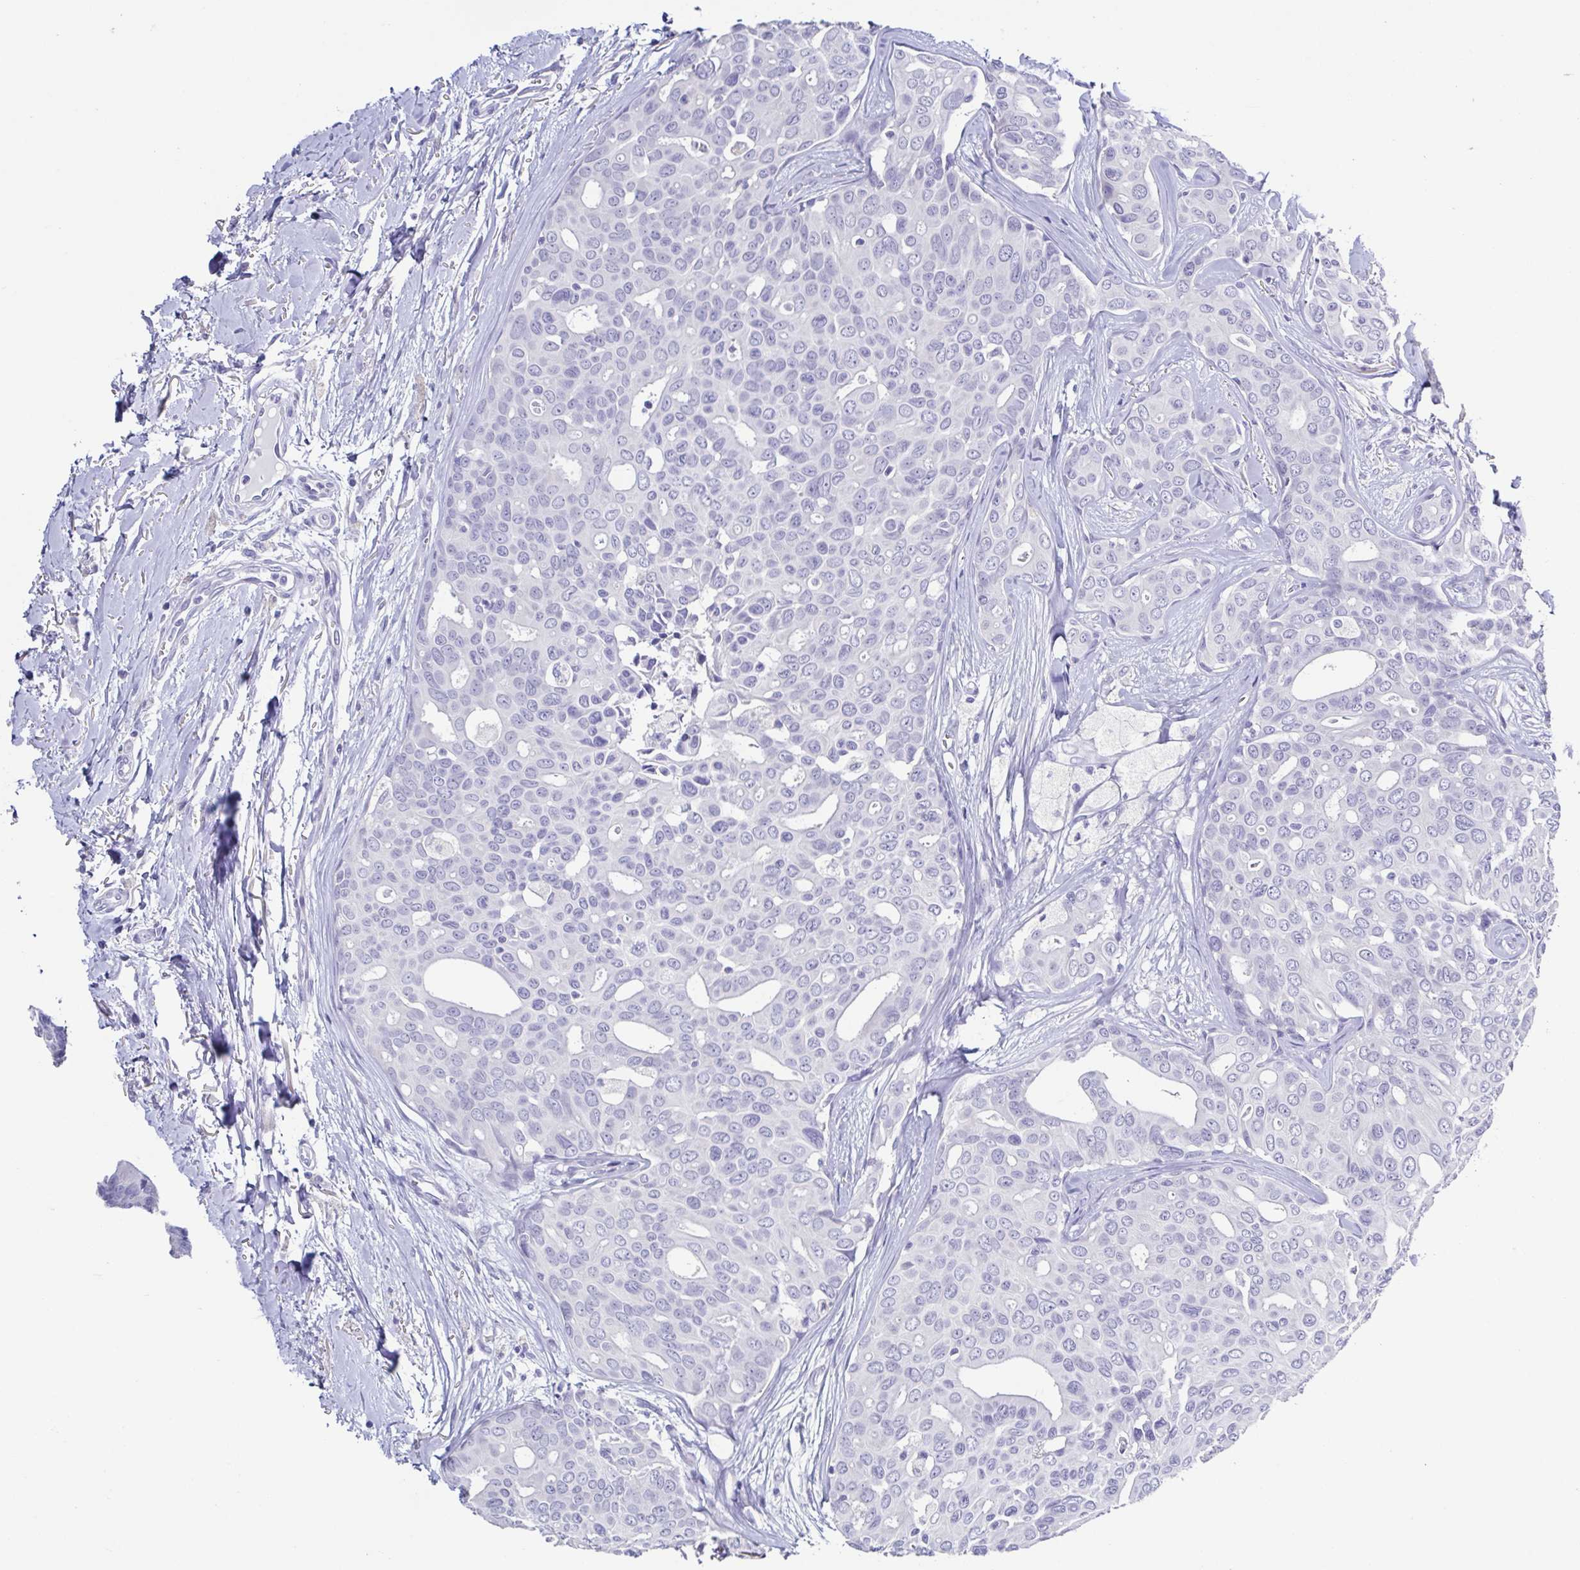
{"staining": {"intensity": "negative", "quantity": "none", "location": "none"}, "tissue": "breast cancer", "cell_type": "Tumor cells", "image_type": "cancer", "snomed": [{"axis": "morphology", "description": "Duct carcinoma"}, {"axis": "topography", "description": "Breast"}], "caption": "Histopathology image shows no significant protein expression in tumor cells of breast invasive ductal carcinoma.", "gene": "RDH11", "patient": {"sex": "female", "age": 54}}